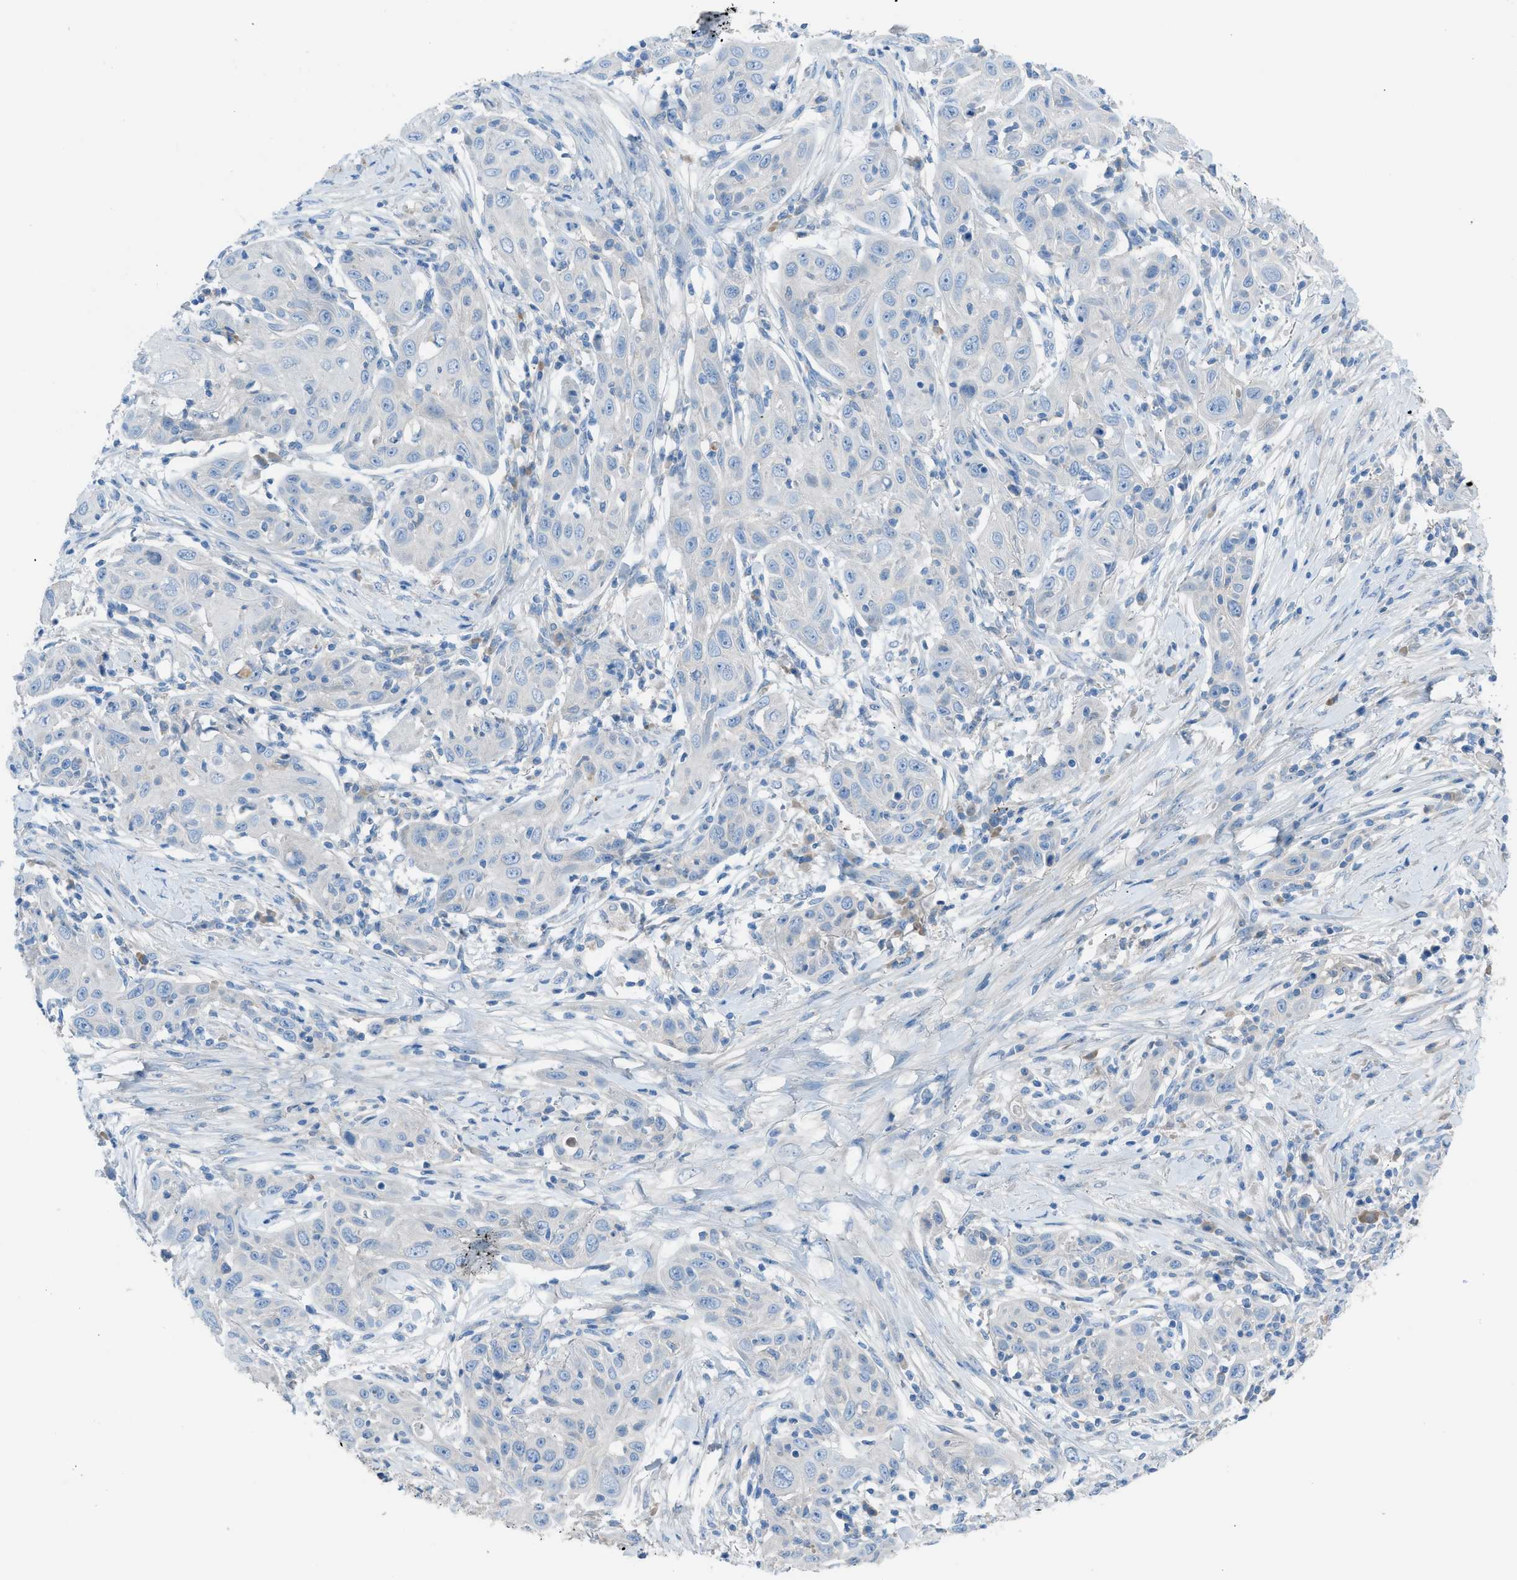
{"staining": {"intensity": "negative", "quantity": "none", "location": "none"}, "tissue": "skin cancer", "cell_type": "Tumor cells", "image_type": "cancer", "snomed": [{"axis": "morphology", "description": "Squamous cell carcinoma, NOS"}, {"axis": "topography", "description": "Skin"}], "caption": "This is an immunohistochemistry histopathology image of human skin squamous cell carcinoma. There is no expression in tumor cells.", "gene": "C5AR2", "patient": {"sex": "female", "age": 88}}